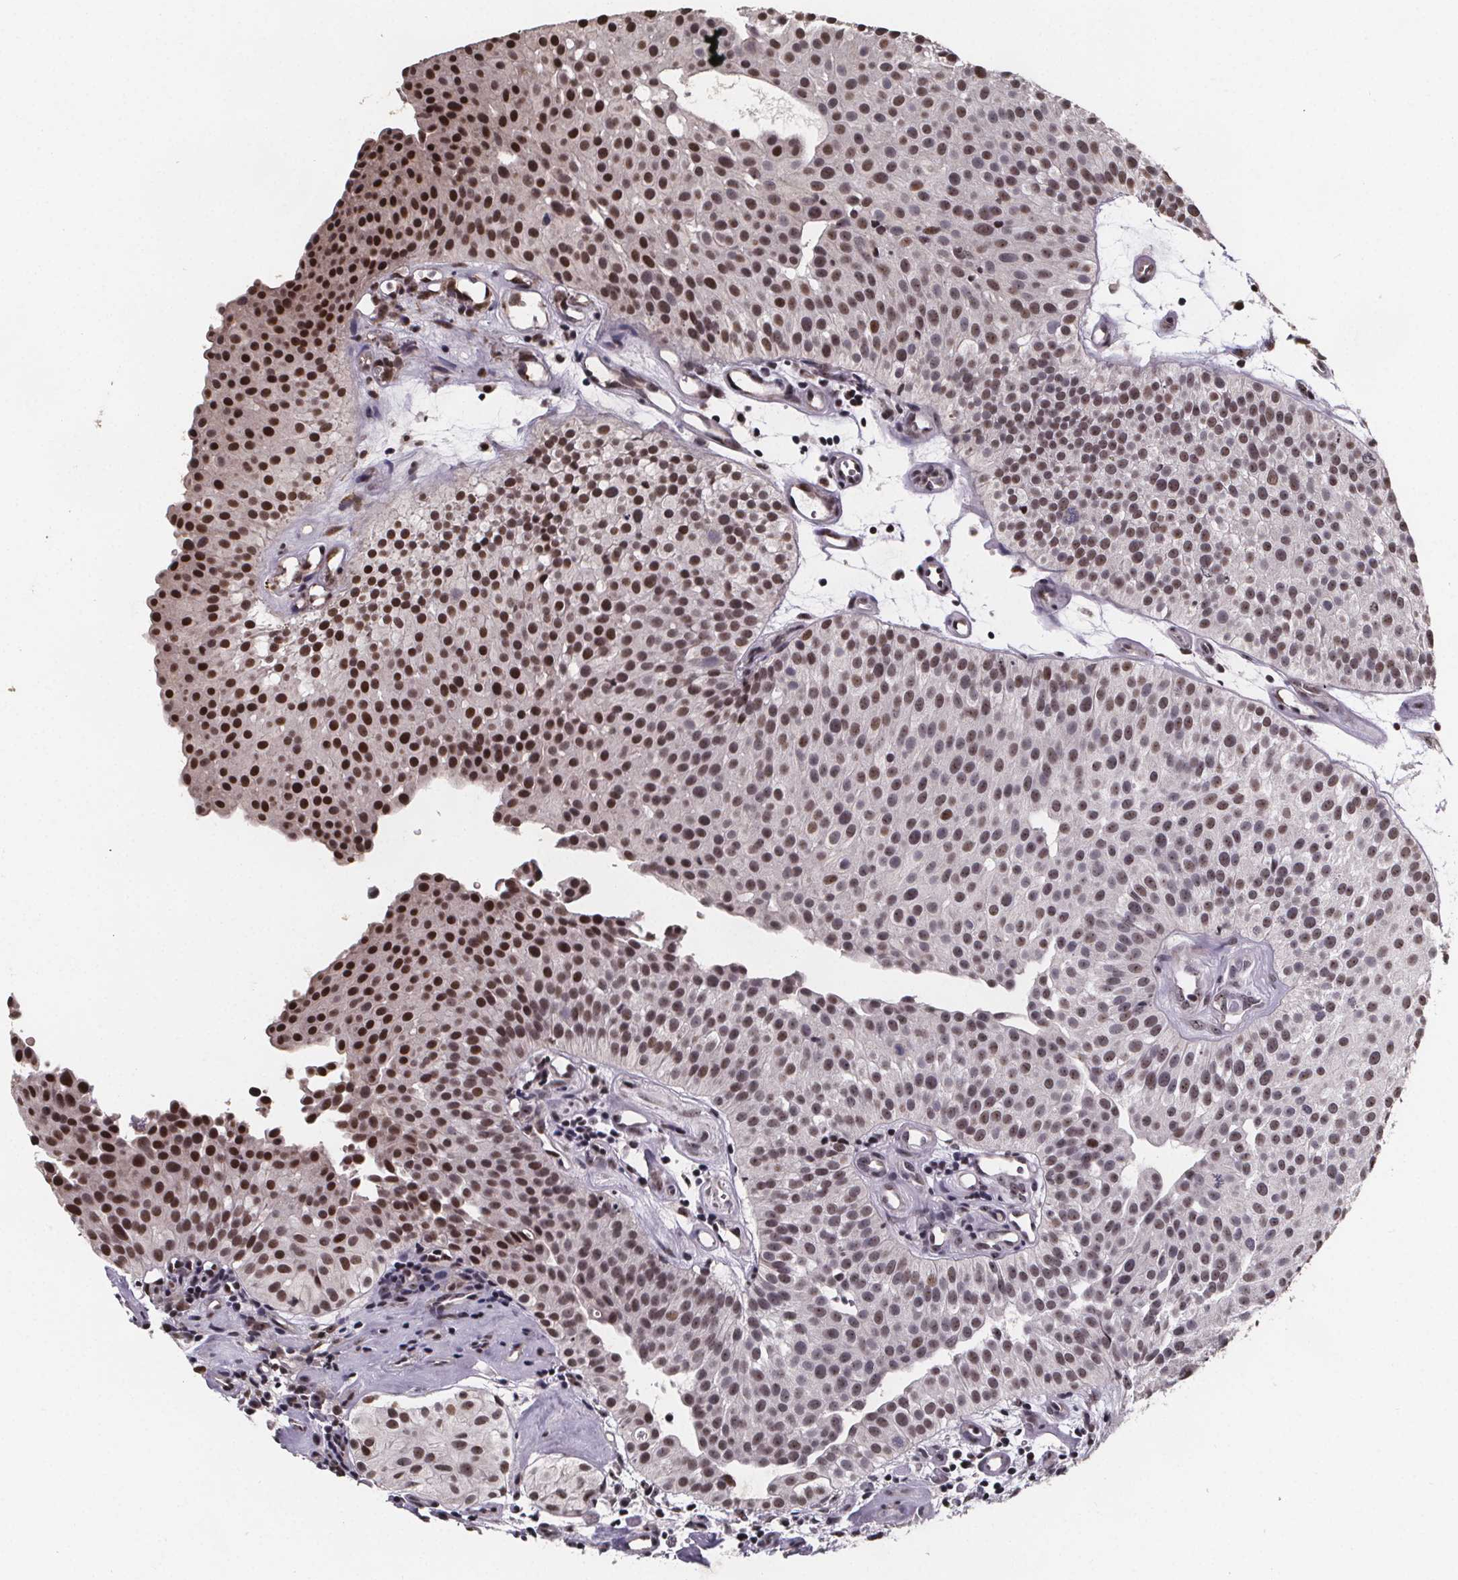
{"staining": {"intensity": "strong", "quantity": "25%-75%", "location": "nuclear"}, "tissue": "urothelial cancer", "cell_type": "Tumor cells", "image_type": "cancer", "snomed": [{"axis": "morphology", "description": "Urothelial carcinoma, Low grade"}, {"axis": "topography", "description": "Urinary bladder"}], "caption": "Immunohistochemistry (IHC) (DAB) staining of human urothelial cancer displays strong nuclear protein positivity in about 25%-75% of tumor cells.", "gene": "U2SURP", "patient": {"sex": "female", "age": 87}}